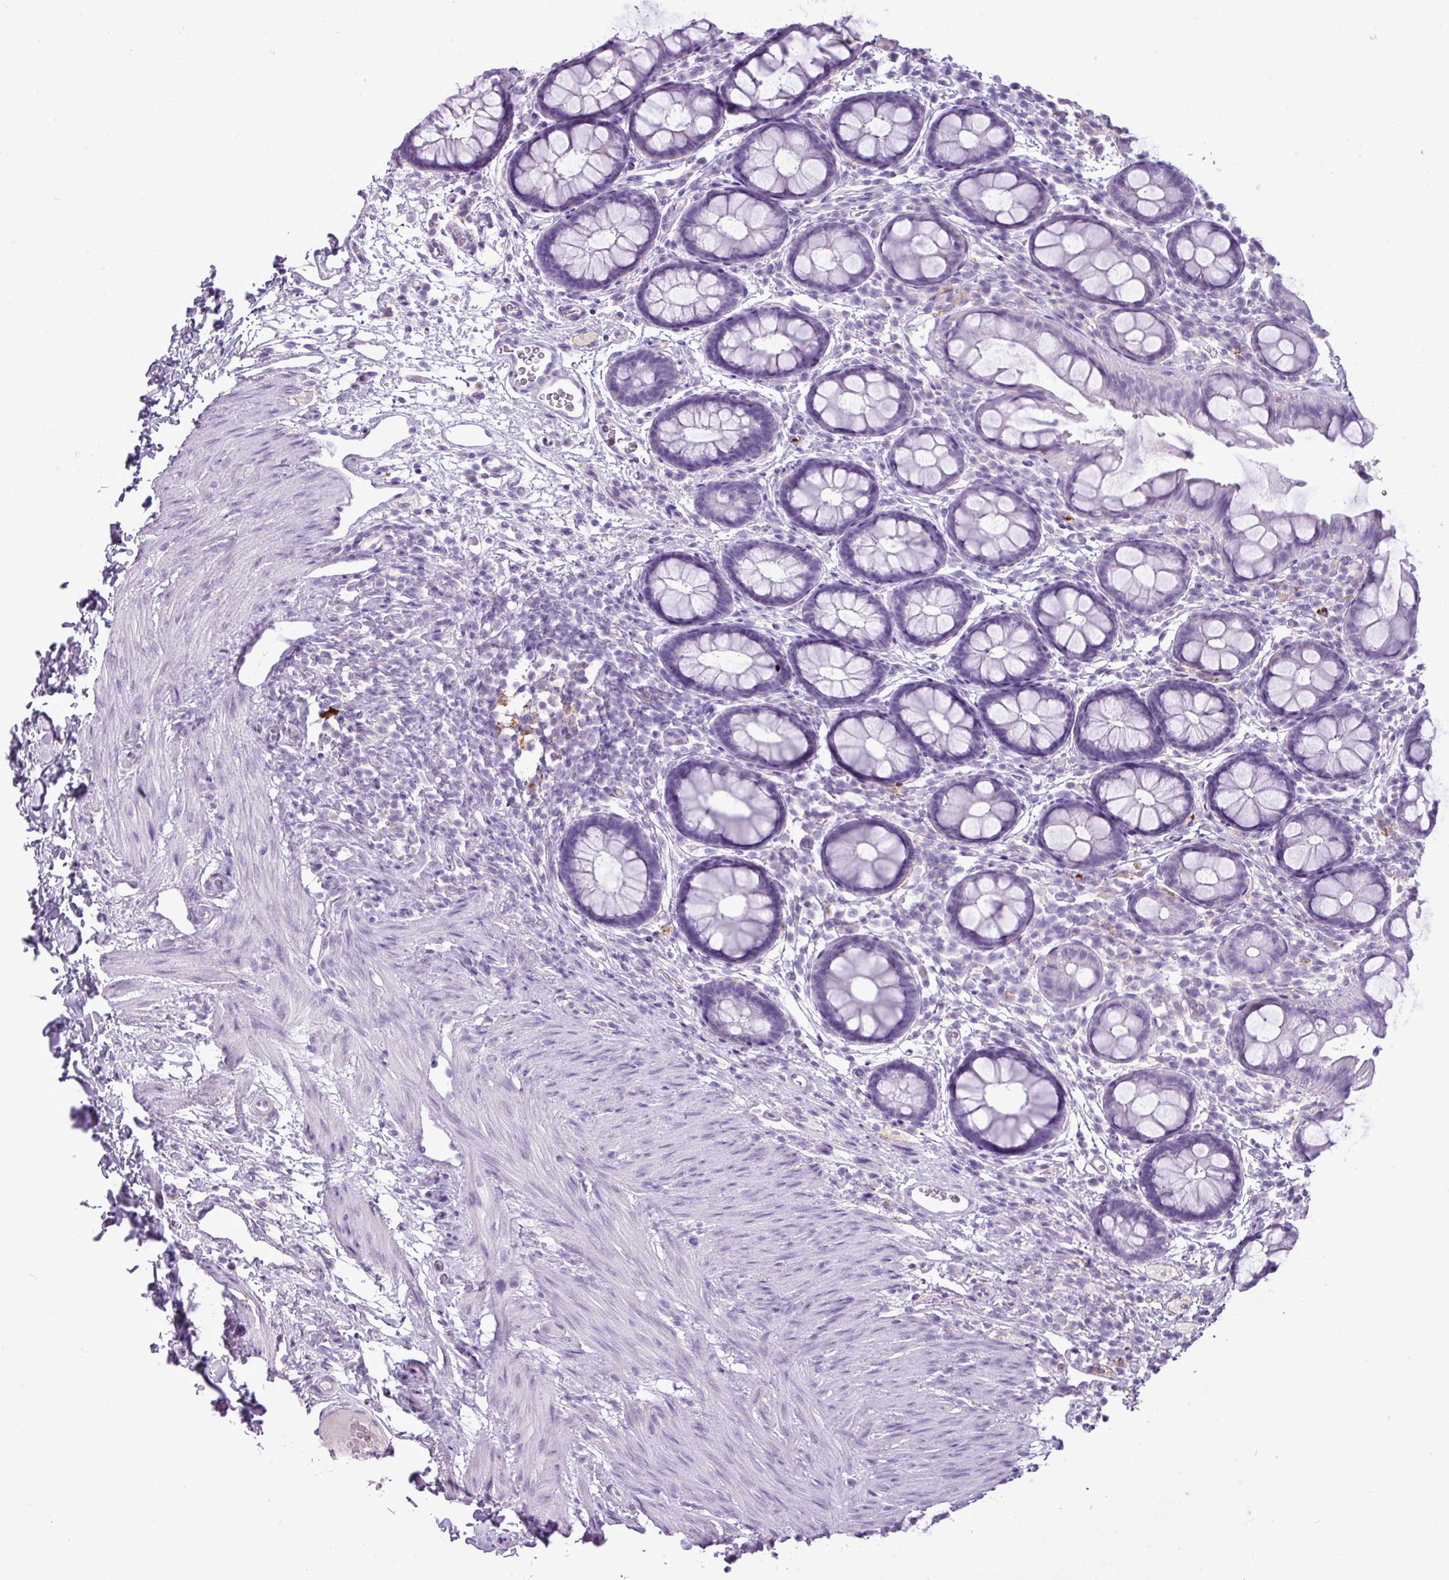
{"staining": {"intensity": "negative", "quantity": "none", "location": "none"}, "tissue": "rectum", "cell_type": "Glandular cells", "image_type": "normal", "snomed": [{"axis": "morphology", "description": "Normal tissue, NOS"}, {"axis": "topography", "description": "Rectum"}, {"axis": "topography", "description": "Peripheral nerve tissue"}], "caption": "An image of rectum stained for a protein reveals no brown staining in glandular cells. The staining was performed using DAB to visualize the protein expression in brown, while the nuclei were stained in blue with hematoxylin (Magnification: 20x).", "gene": "RBMXL2", "patient": {"sex": "female", "age": 69}}